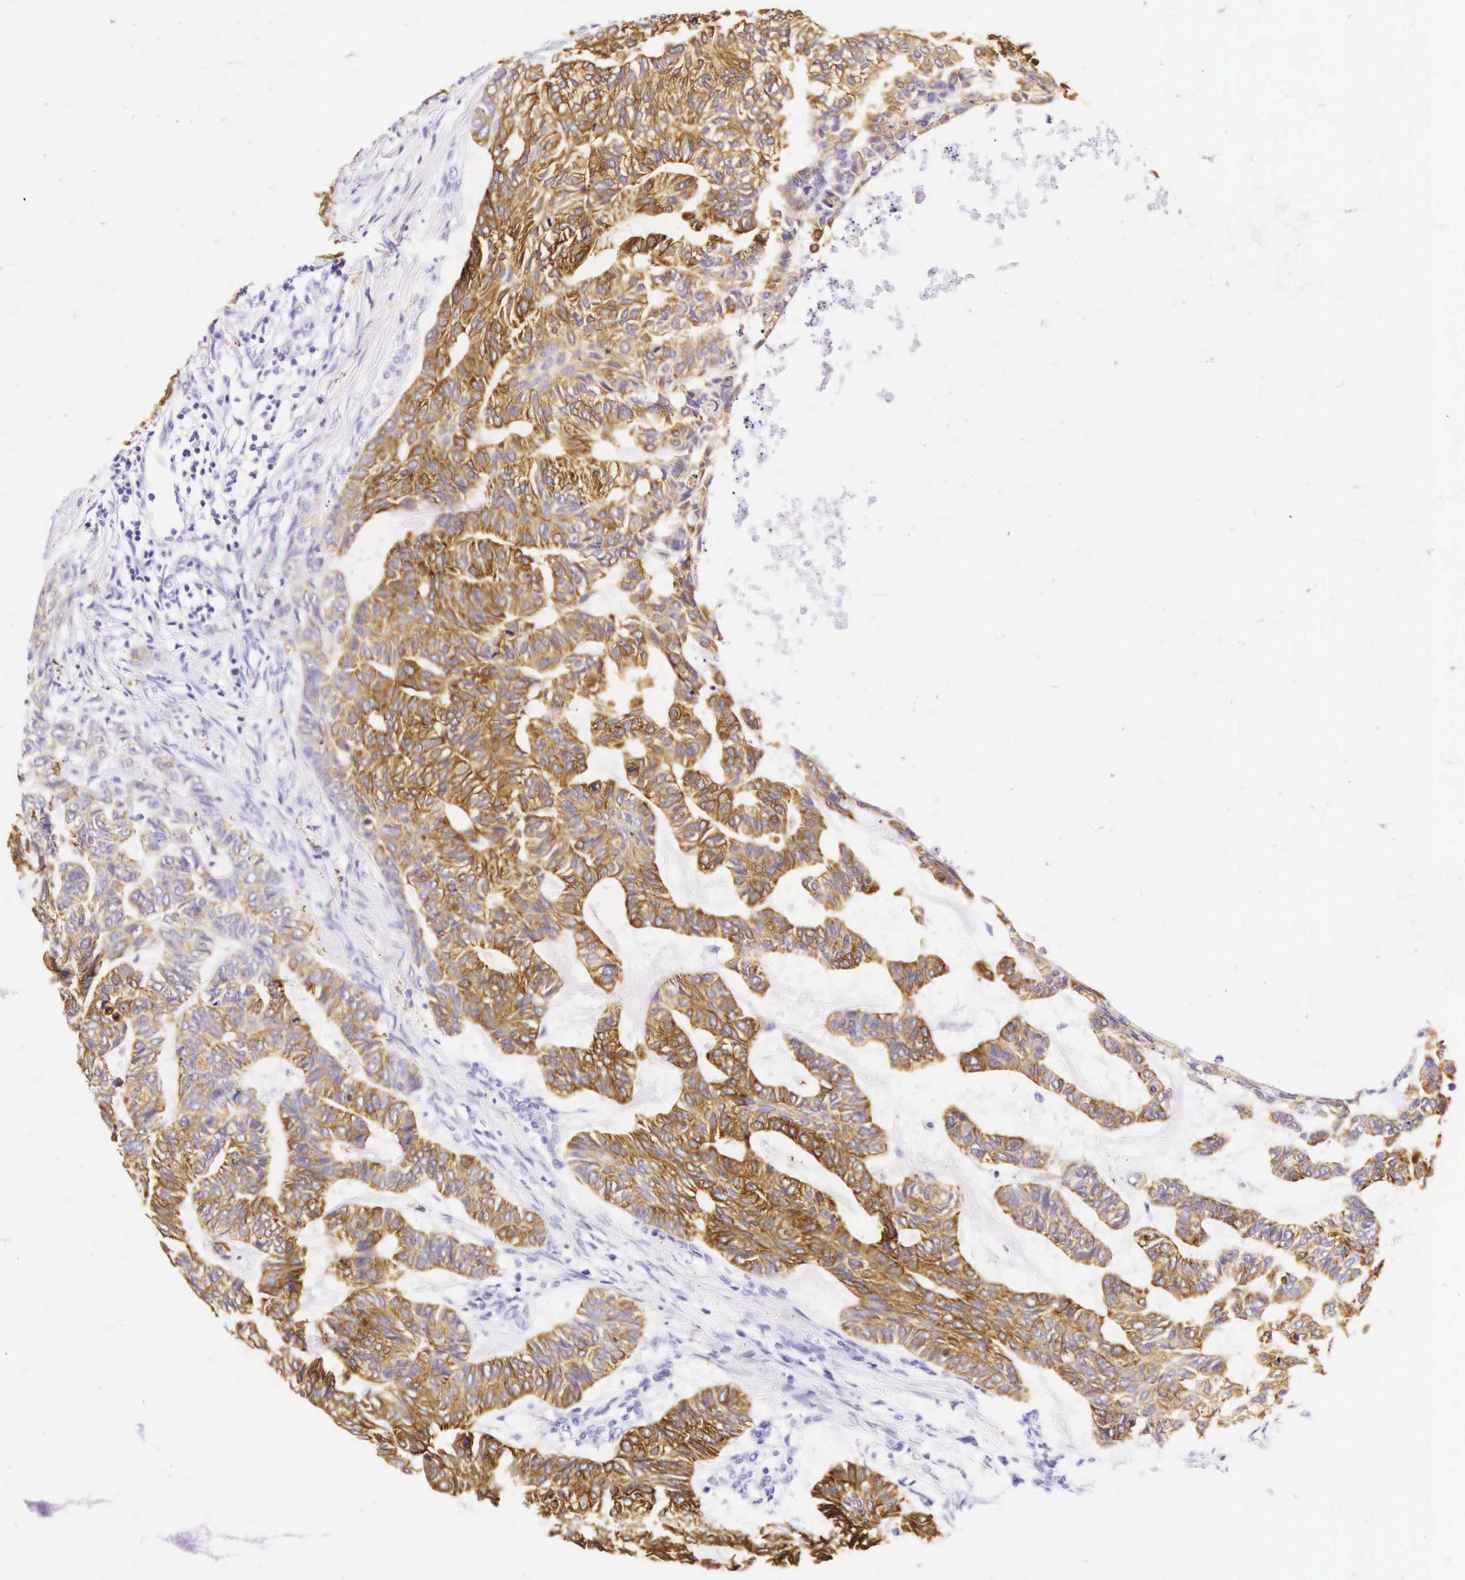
{"staining": {"intensity": "strong", "quantity": ">75%", "location": "cytoplasmic/membranous"}, "tissue": "skin cancer", "cell_type": "Tumor cells", "image_type": "cancer", "snomed": [{"axis": "morphology", "description": "Basal cell carcinoma"}, {"axis": "topography", "description": "Skin"}], "caption": "Basal cell carcinoma (skin) stained with a protein marker demonstrates strong staining in tumor cells.", "gene": "KRT18", "patient": {"sex": "male", "age": 75}}